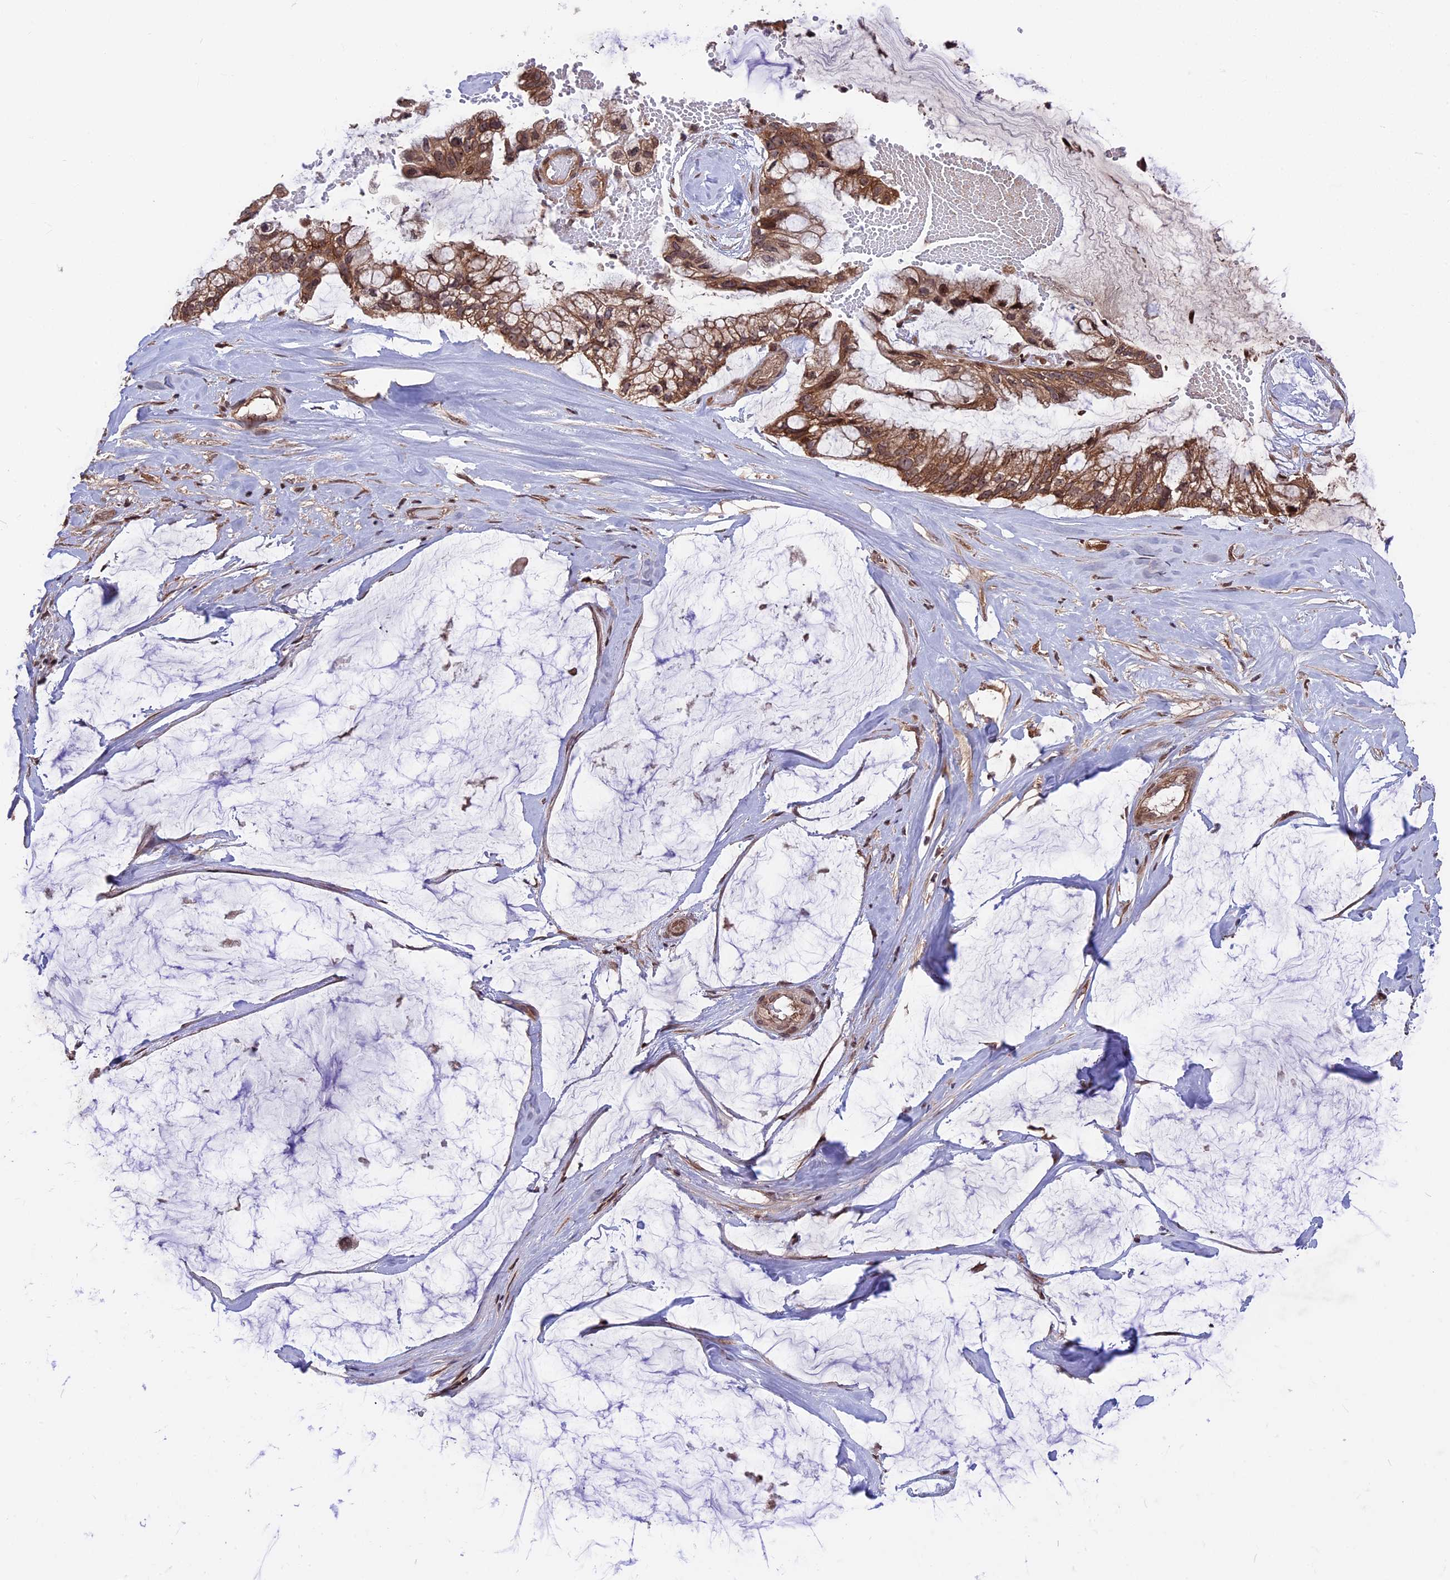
{"staining": {"intensity": "moderate", "quantity": ">75%", "location": "cytoplasmic/membranous,nuclear"}, "tissue": "ovarian cancer", "cell_type": "Tumor cells", "image_type": "cancer", "snomed": [{"axis": "morphology", "description": "Cystadenocarcinoma, mucinous, NOS"}, {"axis": "topography", "description": "Ovary"}], "caption": "Ovarian cancer (mucinous cystadenocarcinoma) was stained to show a protein in brown. There is medium levels of moderate cytoplasmic/membranous and nuclear staining in approximately >75% of tumor cells. (IHC, brightfield microscopy, high magnification).", "gene": "ZNF598", "patient": {"sex": "female", "age": 39}}